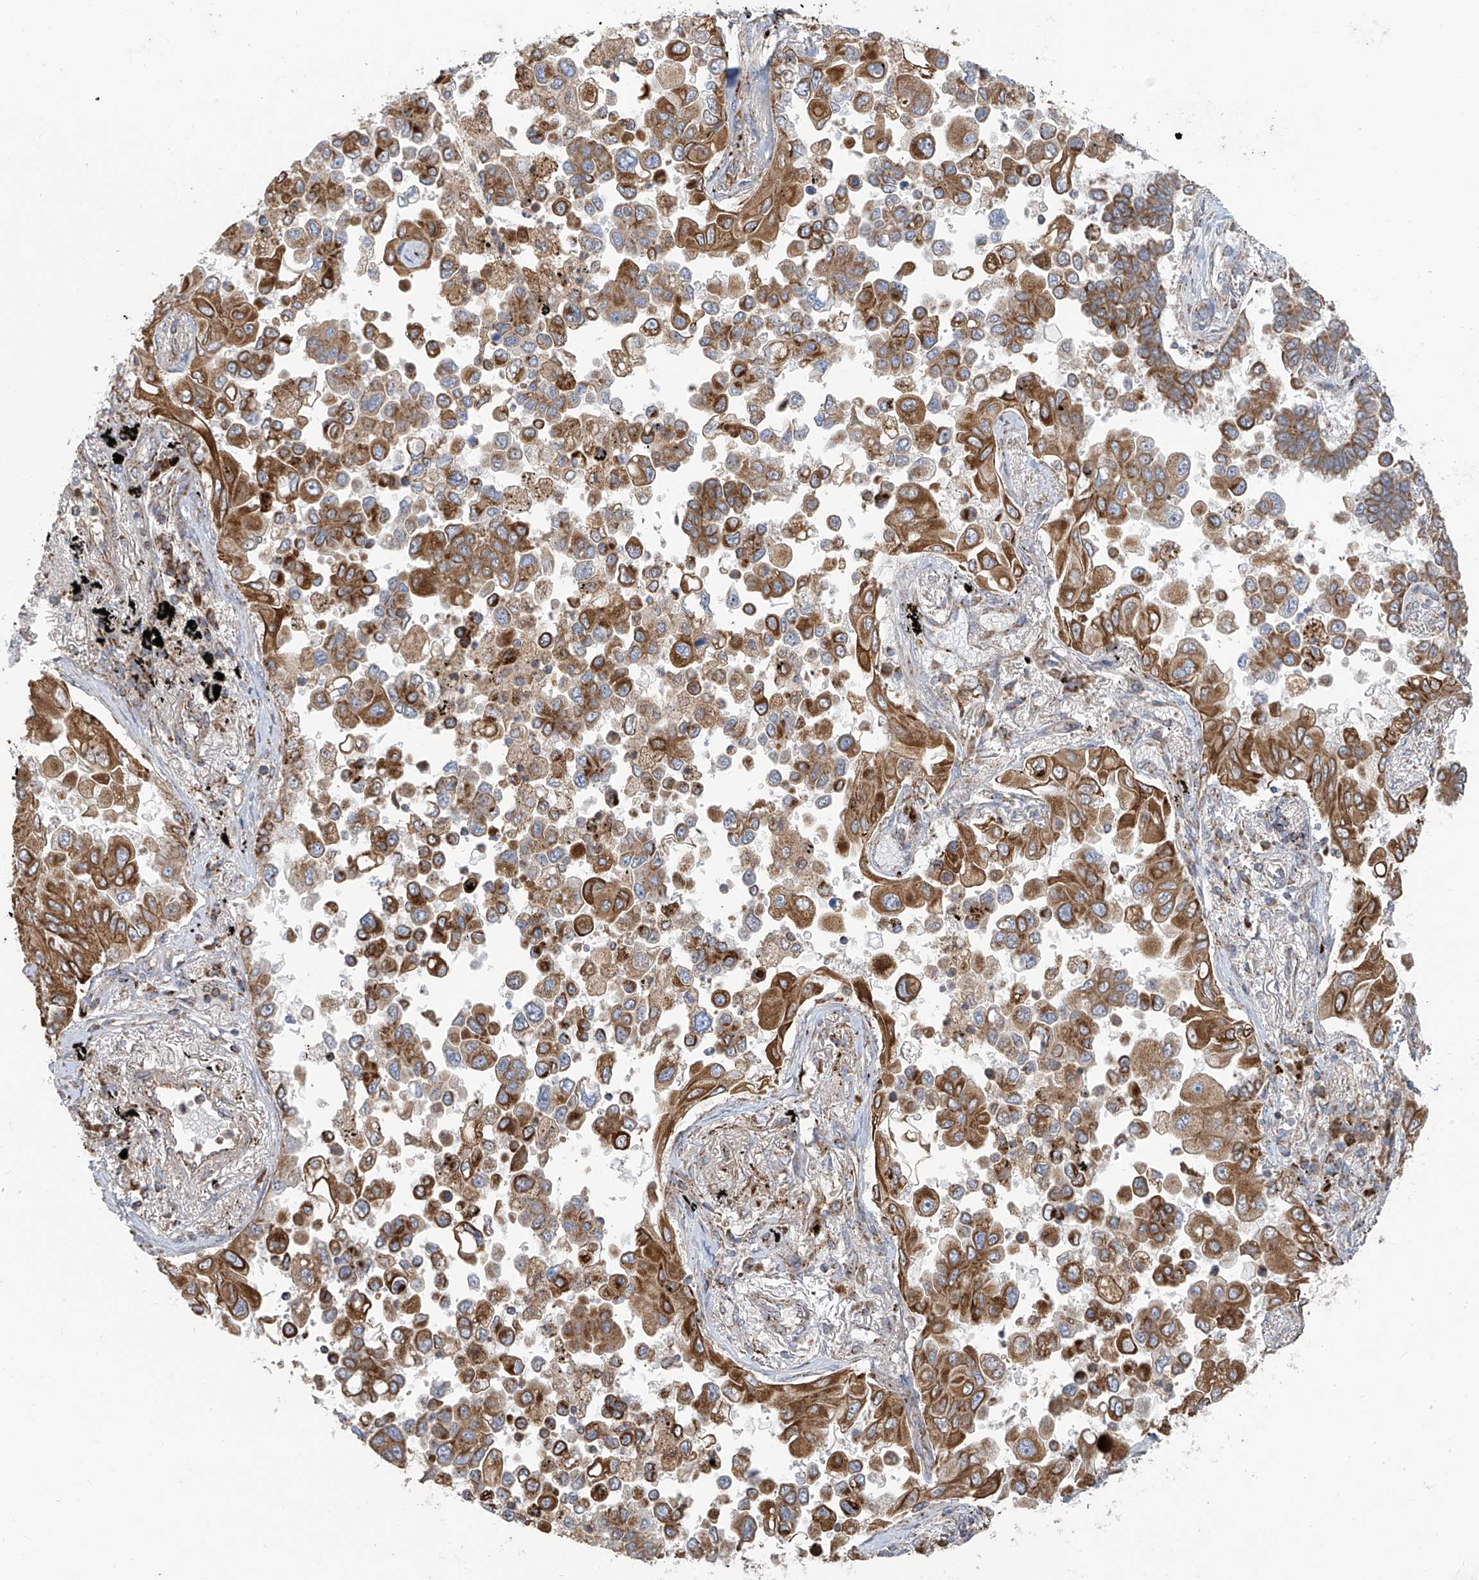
{"staining": {"intensity": "moderate", "quantity": ">75%", "location": "cytoplasmic/membranous"}, "tissue": "lung cancer", "cell_type": "Tumor cells", "image_type": "cancer", "snomed": [{"axis": "morphology", "description": "Adenocarcinoma, NOS"}, {"axis": "topography", "description": "Lung"}], "caption": "Lung cancer was stained to show a protein in brown. There is medium levels of moderate cytoplasmic/membranous staining in approximately >75% of tumor cells. (DAB IHC with brightfield microscopy, high magnification).", "gene": "C2orf74", "patient": {"sex": "female", "age": 67}}